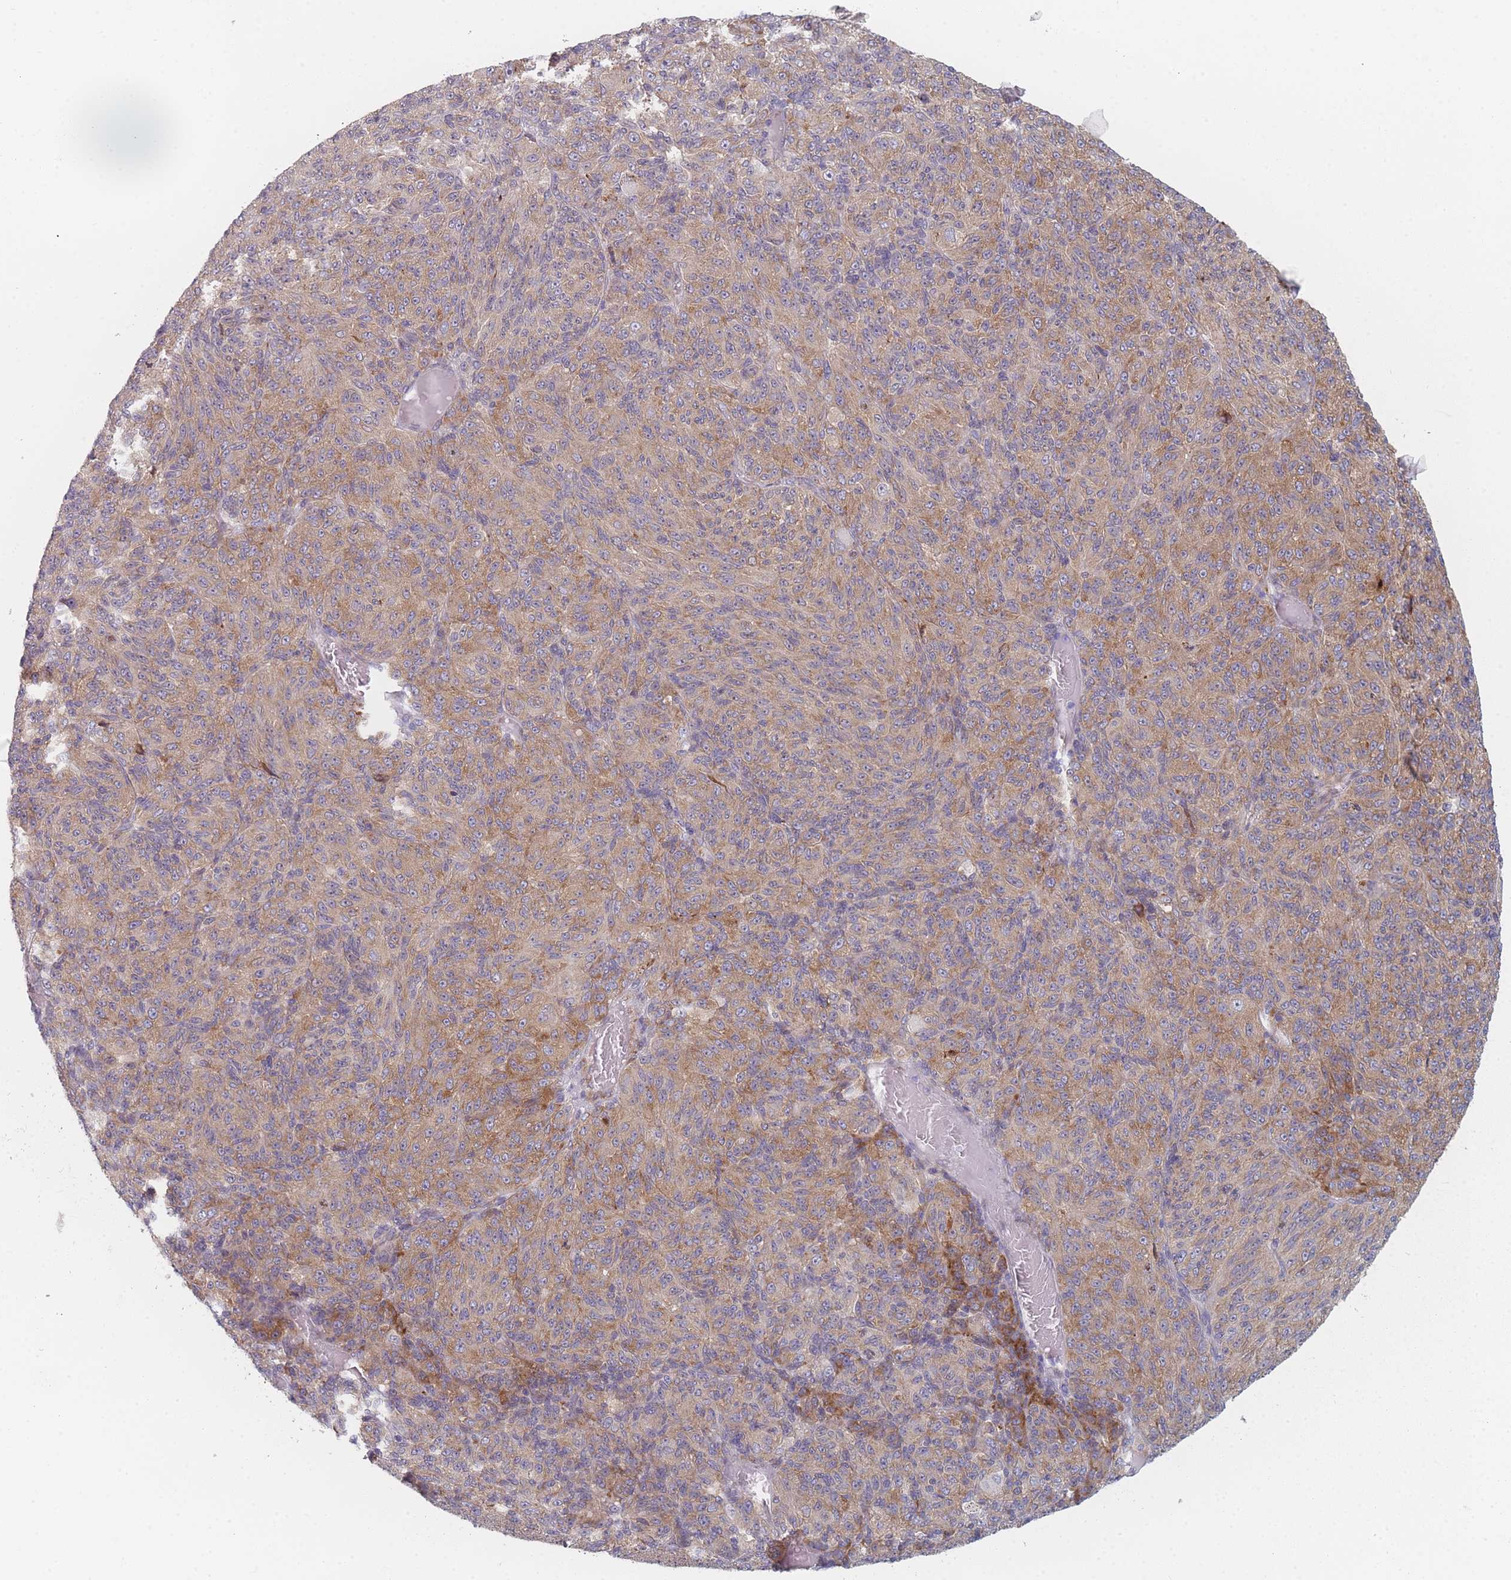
{"staining": {"intensity": "moderate", "quantity": ">75%", "location": "cytoplasmic/membranous"}, "tissue": "melanoma", "cell_type": "Tumor cells", "image_type": "cancer", "snomed": [{"axis": "morphology", "description": "Malignant melanoma, Metastatic site"}, {"axis": "topography", "description": "Brain"}], "caption": "Immunohistochemical staining of malignant melanoma (metastatic site) reveals medium levels of moderate cytoplasmic/membranous staining in about >75% of tumor cells. (DAB IHC with brightfield microscopy, high magnification).", "gene": "CACNG5", "patient": {"sex": "female", "age": 56}}